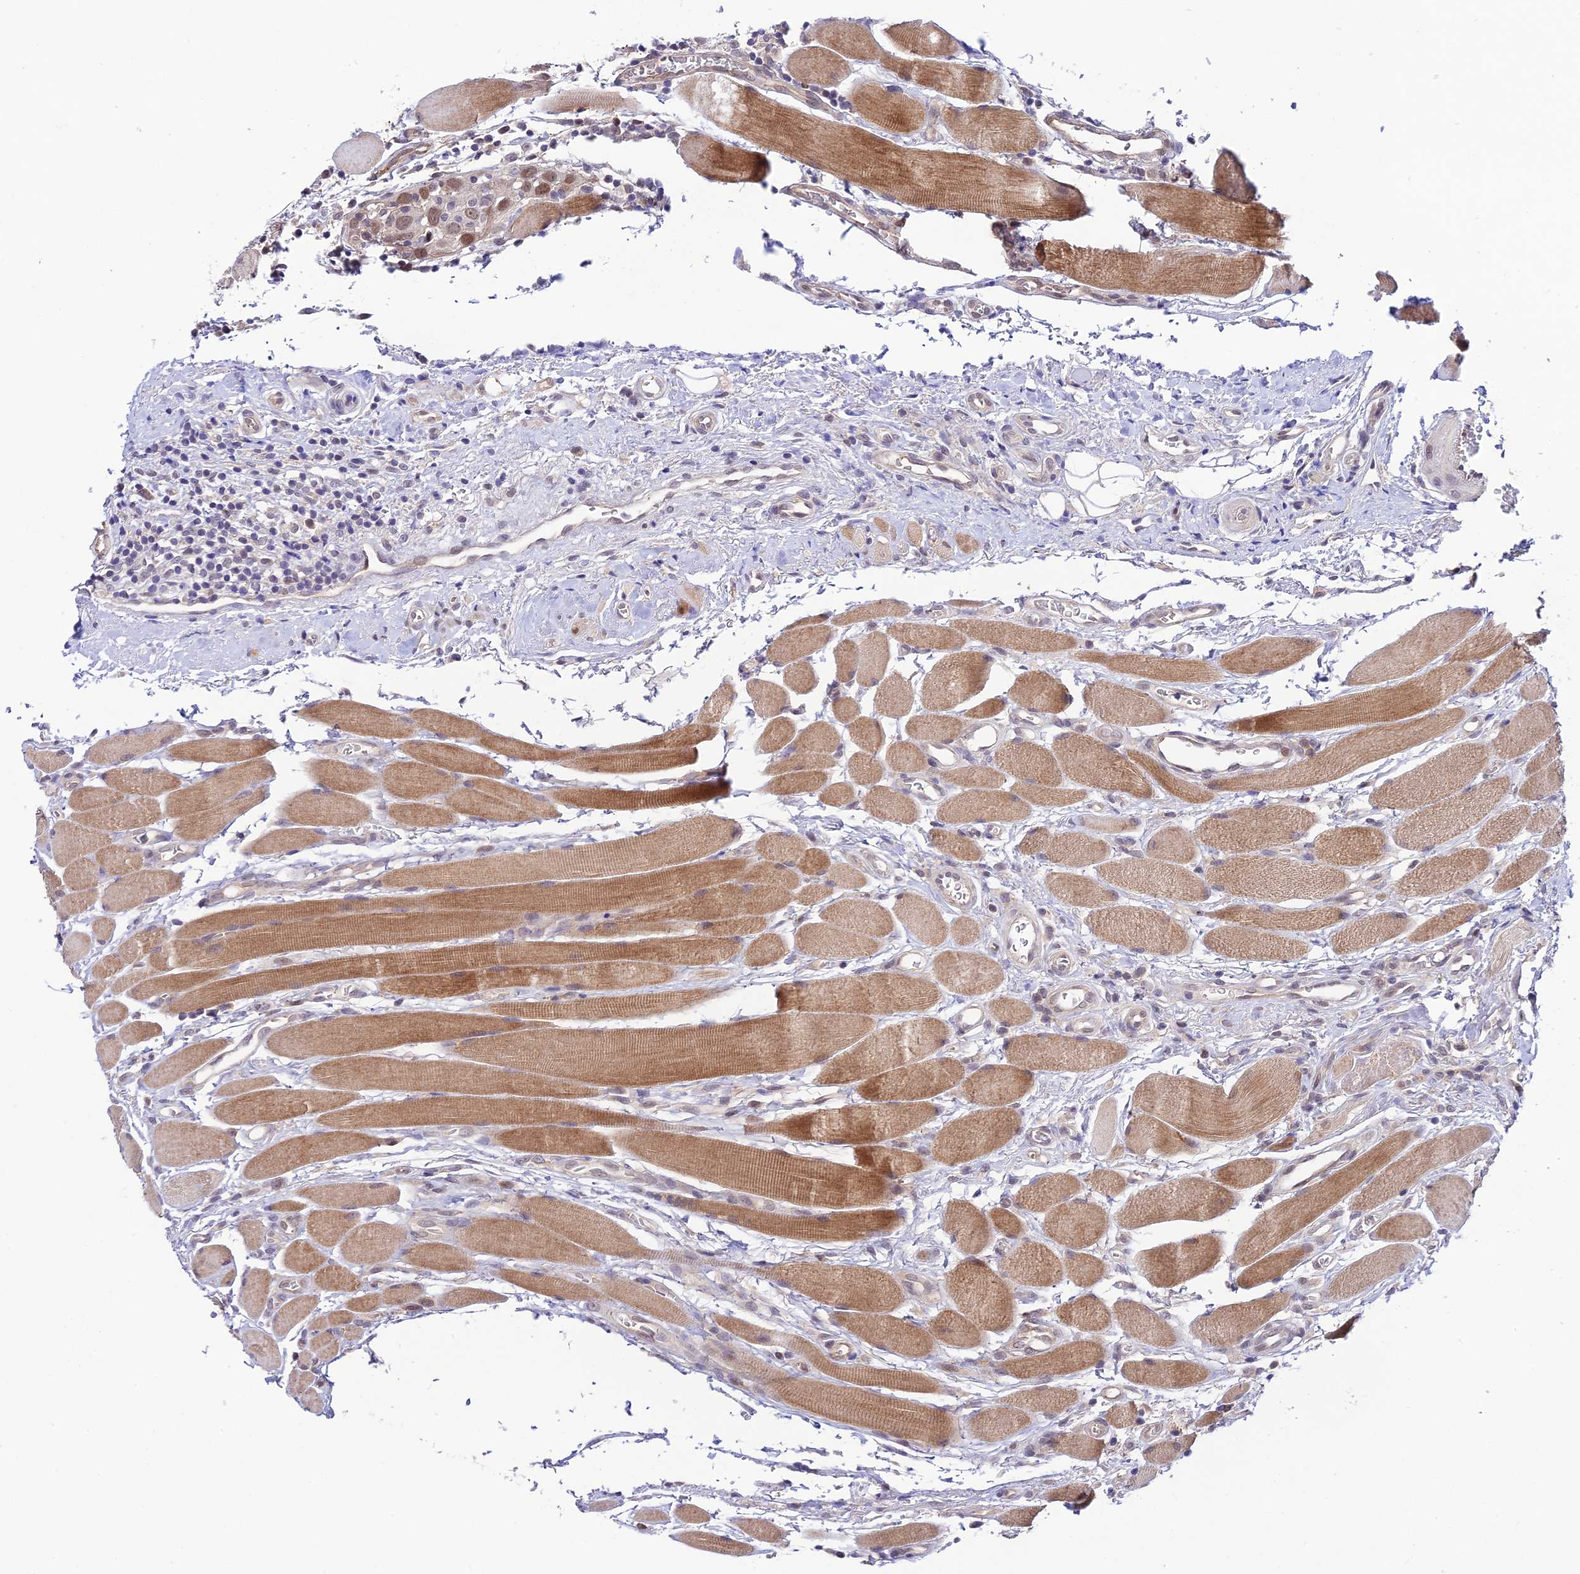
{"staining": {"intensity": "moderate", "quantity": ">75%", "location": "nuclear"}, "tissue": "head and neck cancer", "cell_type": "Tumor cells", "image_type": "cancer", "snomed": [{"axis": "morphology", "description": "Squamous cell carcinoma, NOS"}, {"axis": "topography", "description": "Oral tissue"}, {"axis": "topography", "description": "Head-Neck"}], "caption": "Protein expression analysis of head and neck cancer (squamous cell carcinoma) demonstrates moderate nuclear positivity in about >75% of tumor cells.", "gene": "TRIM40", "patient": {"sex": "female", "age": 50}}